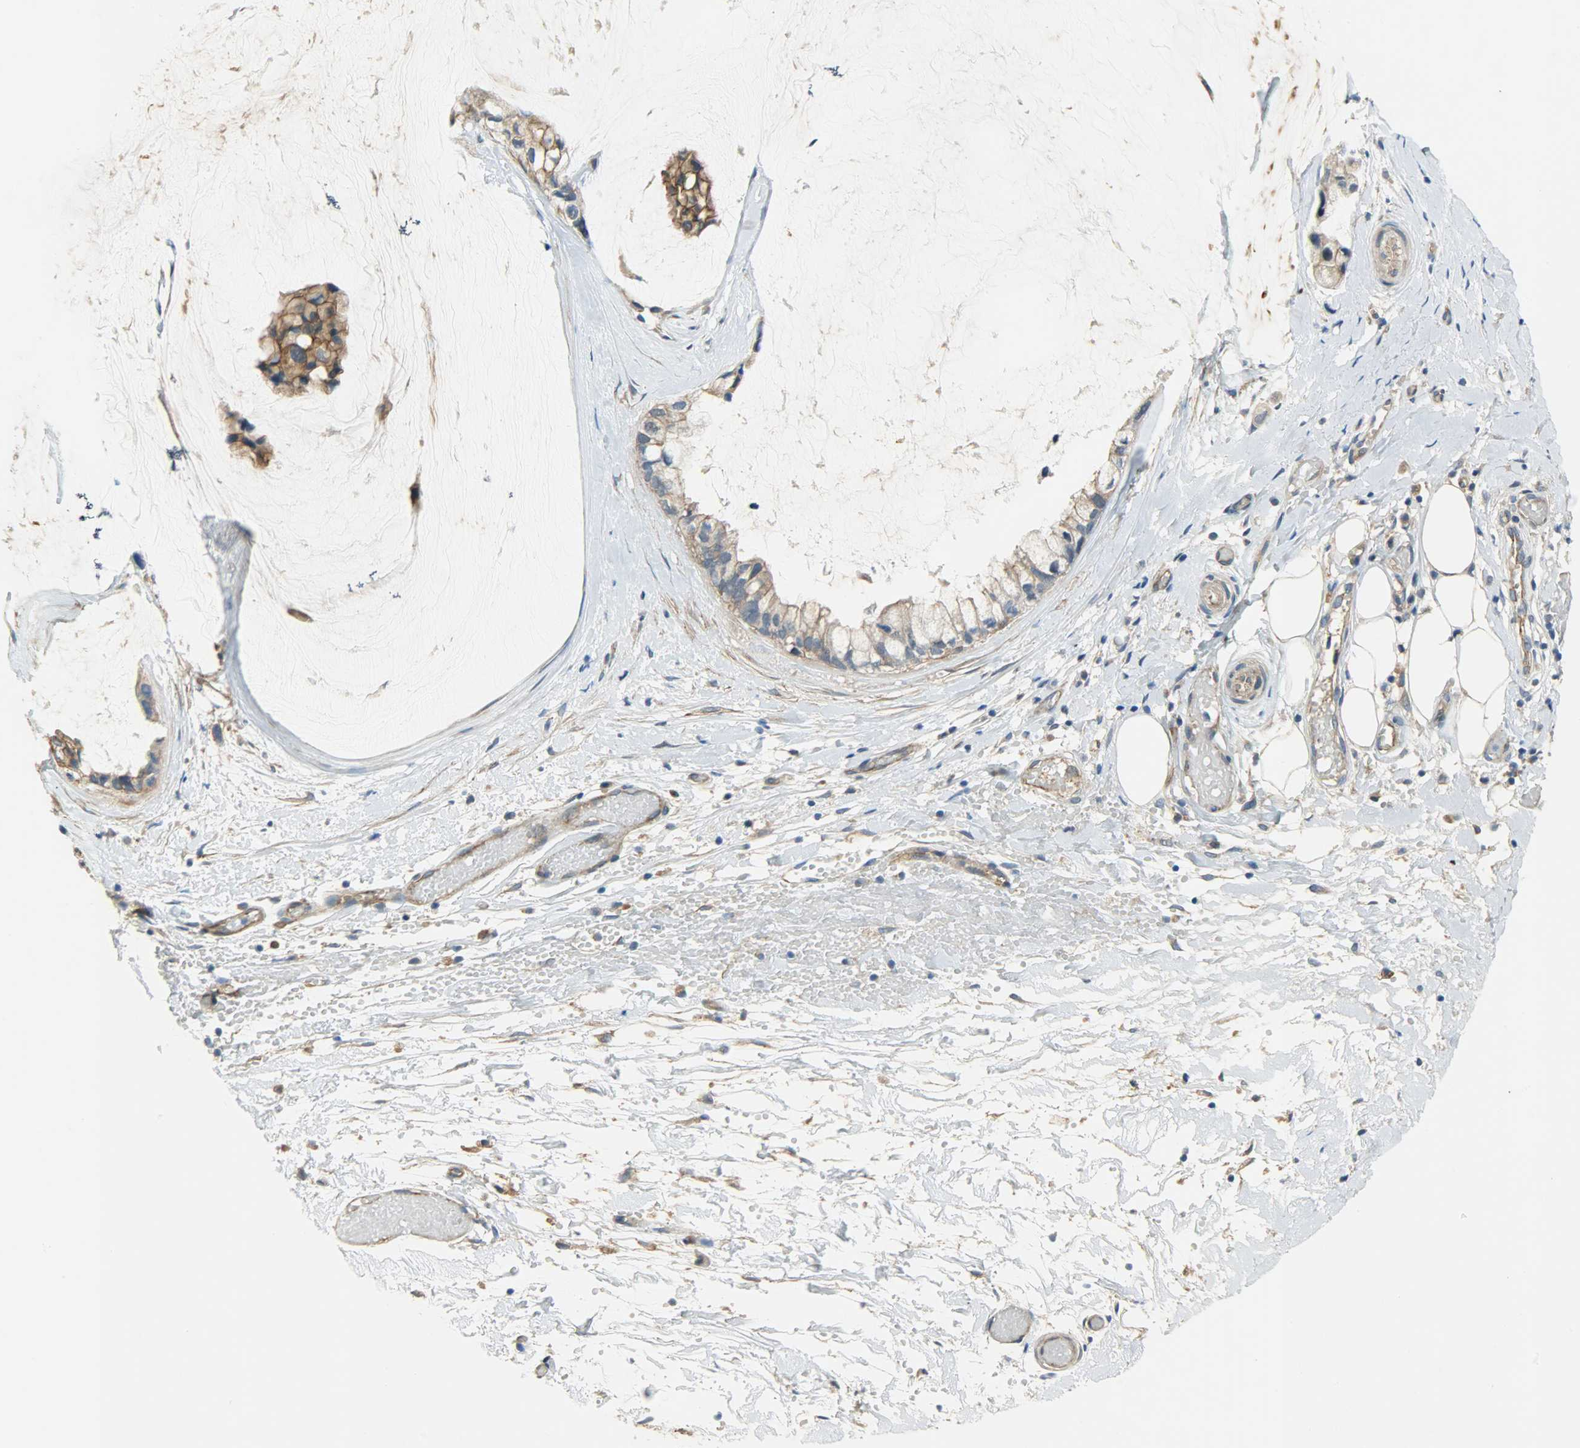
{"staining": {"intensity": "moderate", "quantity": ">75%", "location": "cytoplasmic/membranous"}, "tissue": "ovarian cancer", "cell_type": "Tumor cells", "image_type": "cancer", "snomed": [{"axis": "morphology", "description": "Cystadenocarcinoma, mucinous, NOS"}, {"axis": "topography", "description": "Ovary"}], "caption": "Immunohistochemistry (IHC) staining of mucinous cystadenocarcinoma (ovarian), which demonstrates medium levels of moderate cytoplasmic/membranous staining in about >75% of tumor cells indicating moderate cytoplasmic/membranous protein staining. The staining was performed using DAB (brown) for protein detection and nuclei were counterstained in hematoxylin (blue).", "gene": "KIAA1217", "patient": {"sex": "female", "age": 39}}